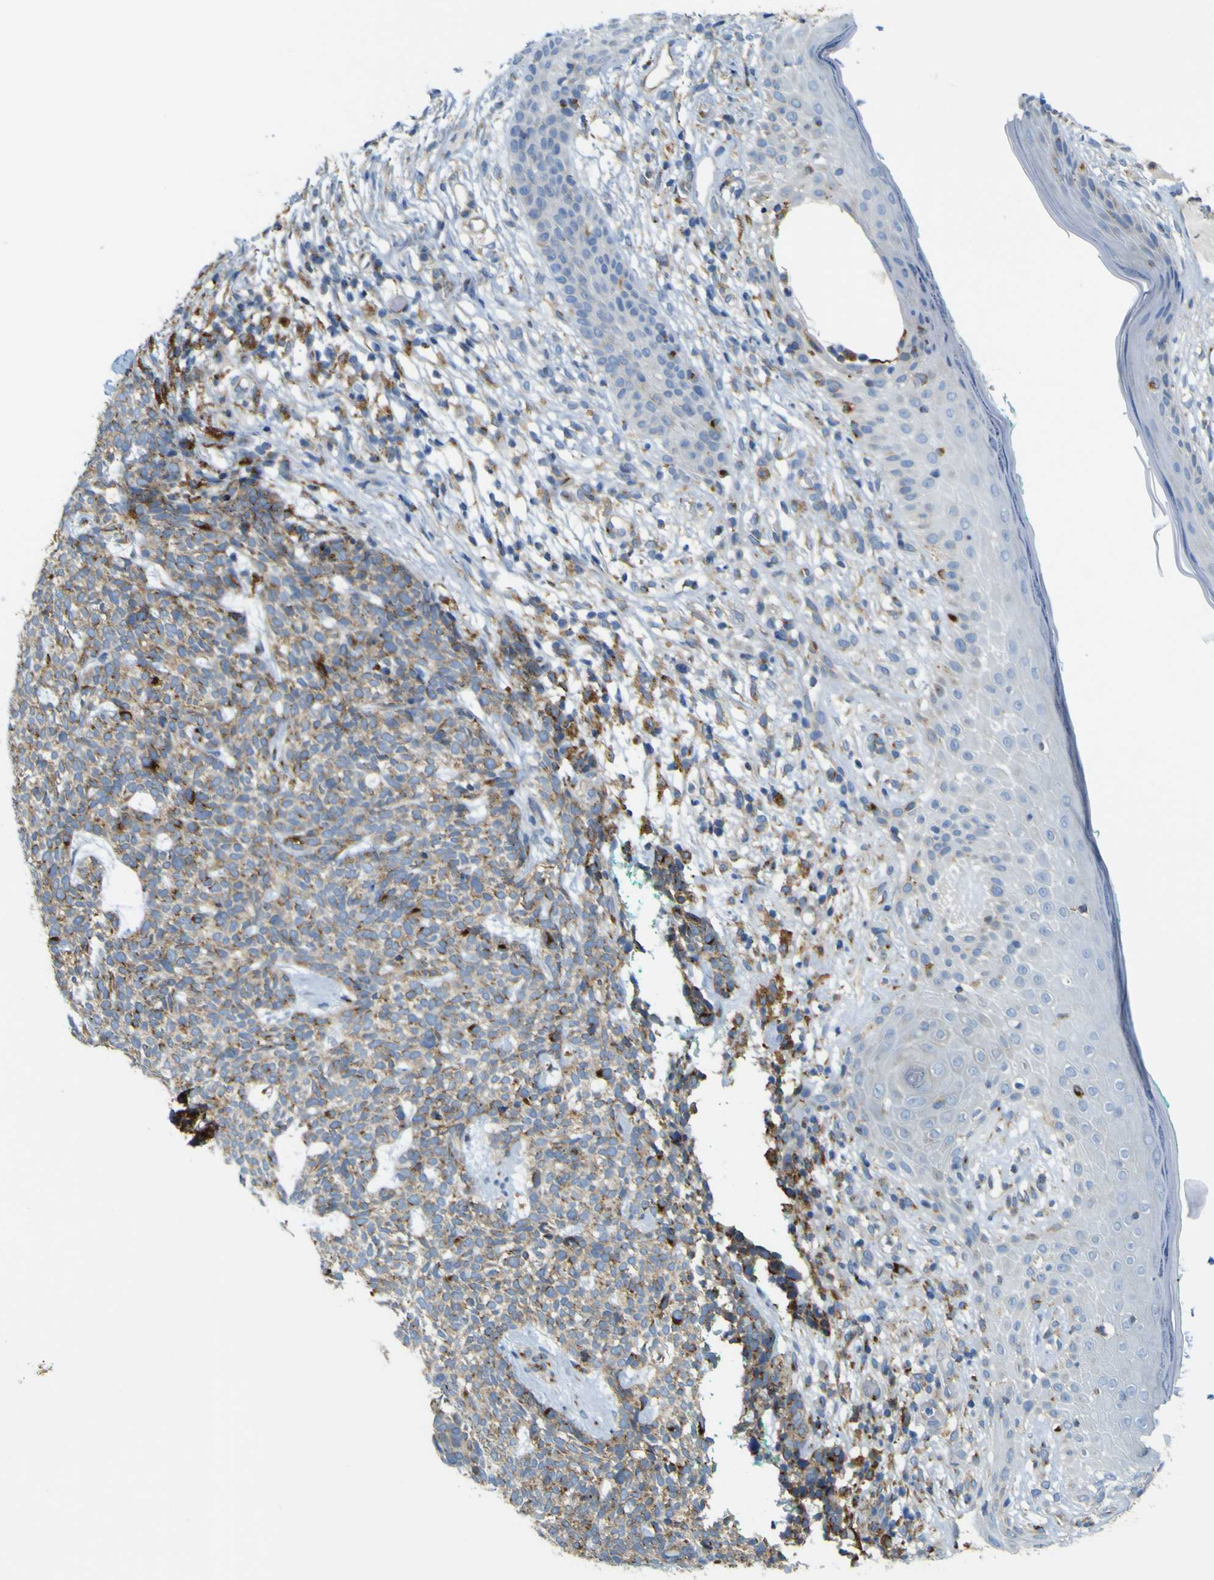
{"staining": {"intensity": "moderate", "quantity": ">75%", "location": "cytoplasmic/membranous"}, "tissue": "skin cancer", "cell_type": "Tumor cells", "image_type": "cancer", "snomed": [{"axis": "morphology", "description": "Basal cell carcinoma"}, {"axis": "topography", "description": "Skin"}], "caption": "An IHC histopathology image of tumor tissue is shown. Protein staining in brown highlights moderate cytoplasmic/membranous positivity in skin cancer (basal cell carcinoma) within tumor cells.", "gene": "IGF2R", "patient": {"sex": "female", "age": 84}}